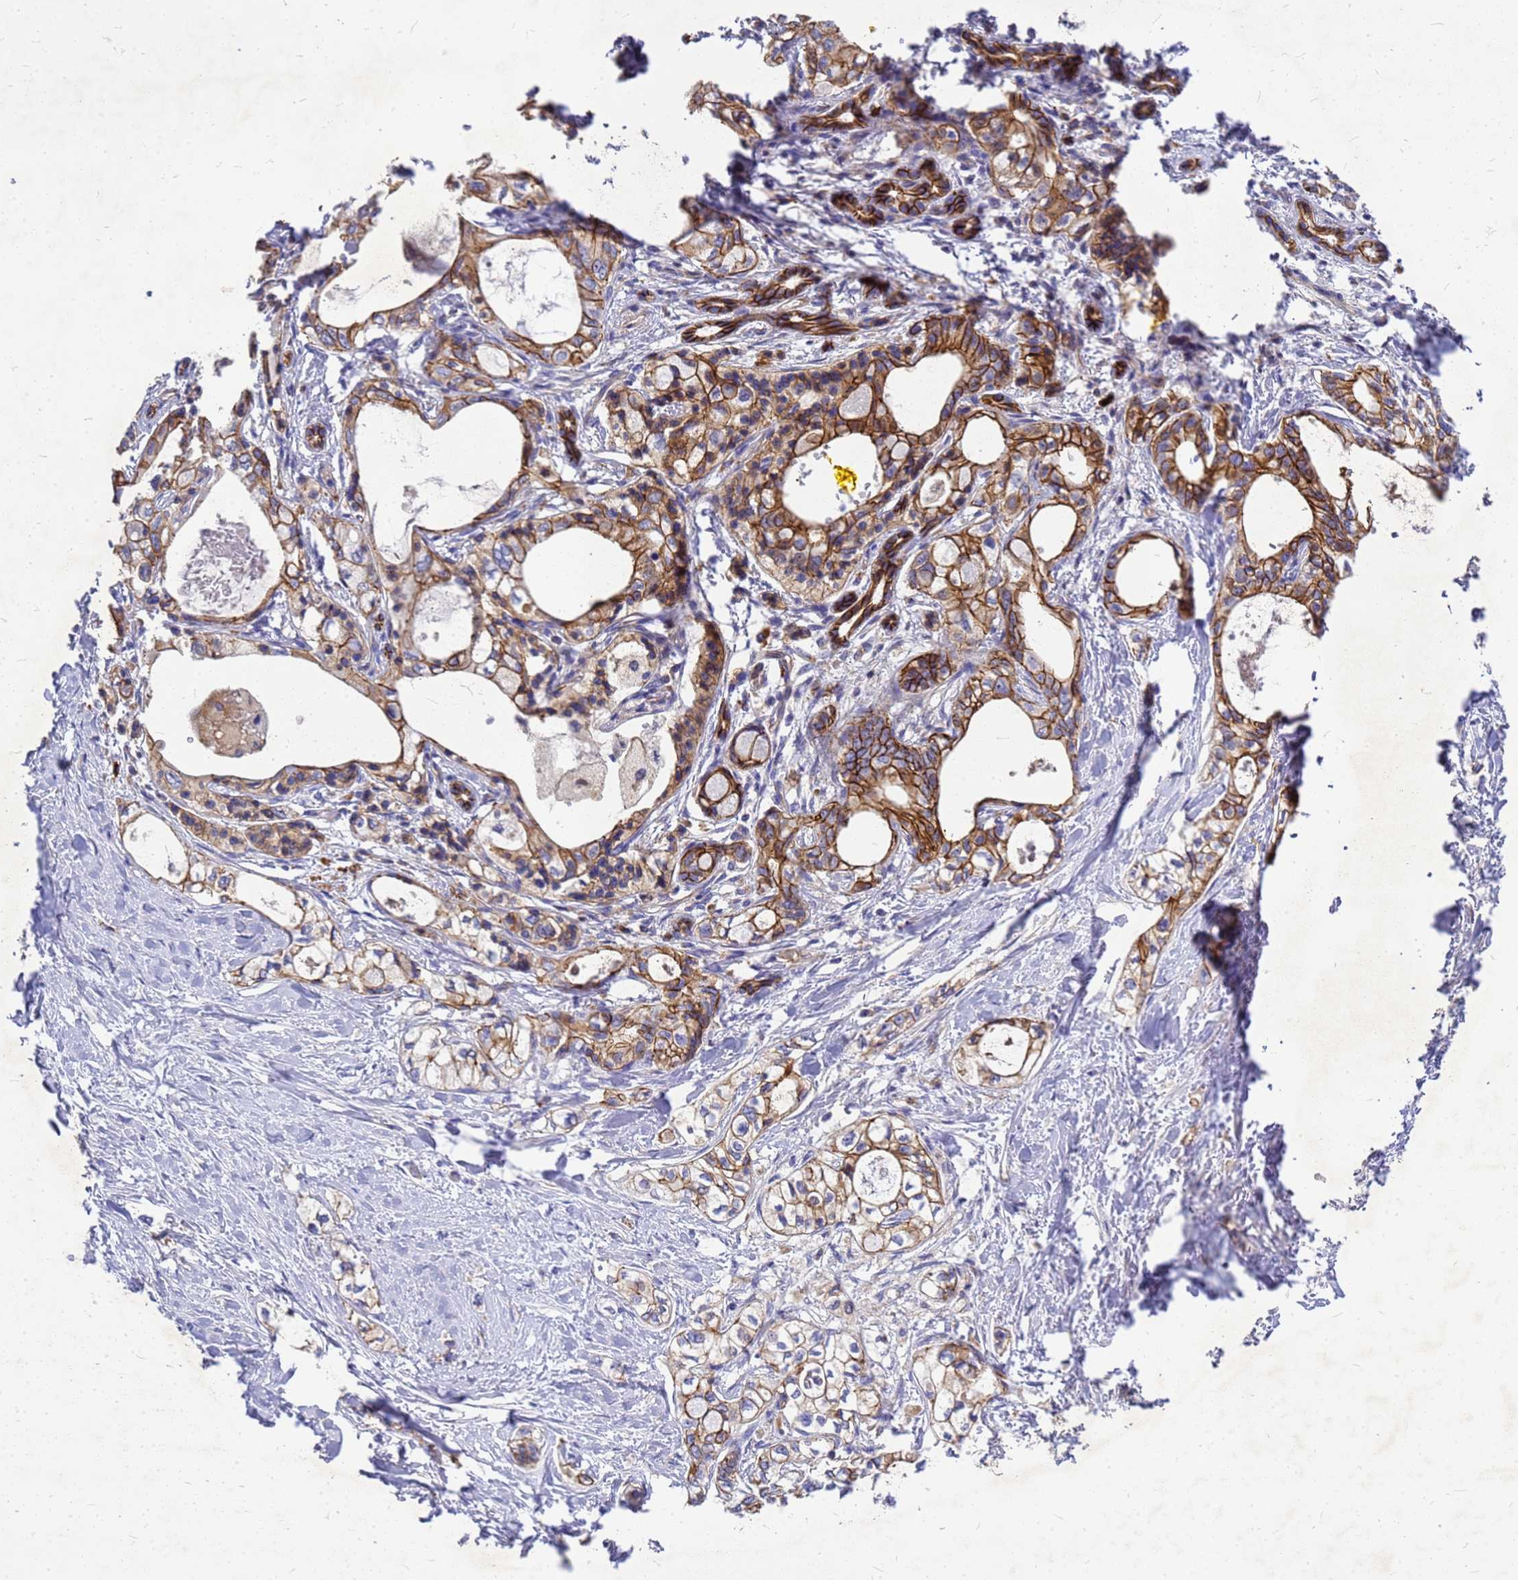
{"staining": {"intensity": "moderate", "quantity": ">75%", "location": "cytoplasmic/membranous"}, "tissue": "pancreatic cancer", "cell_type": "Tumor cells", "image_type": "cancer", "snomed": [{"axis": "morphology", "description": "Adenocarcinoma, NOS"}, {"axis": "topography", "description": "Pancreas"}], "caption": "Tumor cells display moderate cytoplasmic/membranous positivity in about >75% of cells in adenocarcinoma (pancreatic). The protein is stained brown, and the nuclei are stained in blue (DAB (3,3'-diaminobenzidine) IHC with brightfield microscopy, high magnification).", "gene": "FBXW5", "patient": {"sex": "male", "age": 70}}